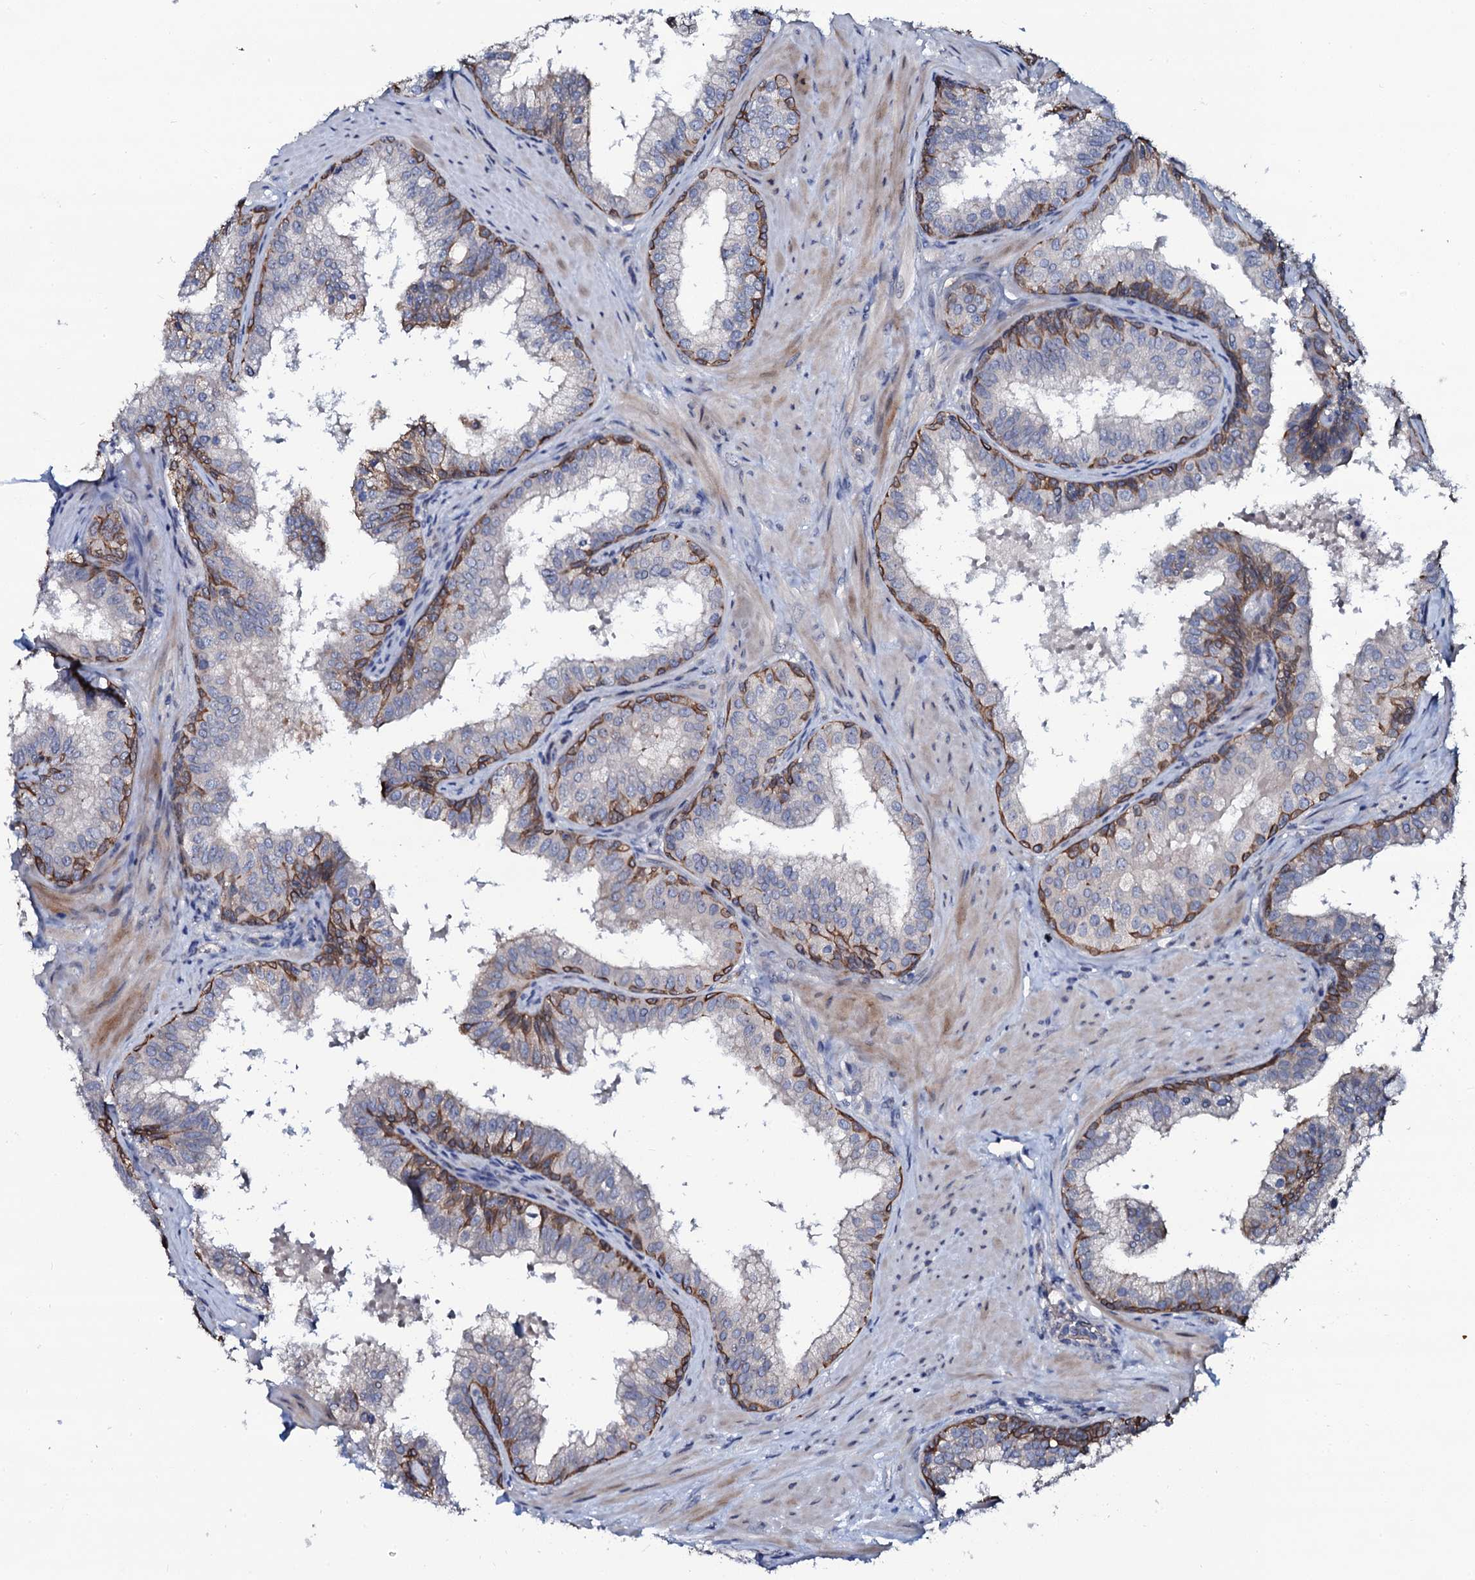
{"staining": {"intensity": "strong", "quantity": "25%-75%", "location": "cytoplasmic/membranous"}, "tissue": "prostate", "cell_type": "Glandular cells", "image_type": "normal", "snomed": [{"axis": "morphology", "description": "Normal tissue, NOS"}, {"axis": "topography", "description": "Prostate"}], "caption": "Immunohistochemistry (IHC) image of benign prostate stained for a protein (brown), which exhibits high levels of strong cytoplasmic/membranous expression in about 25%-75% of glandular cells.", "gene": "C10orf88", "patient": {"sex": "male", "age": 60}}